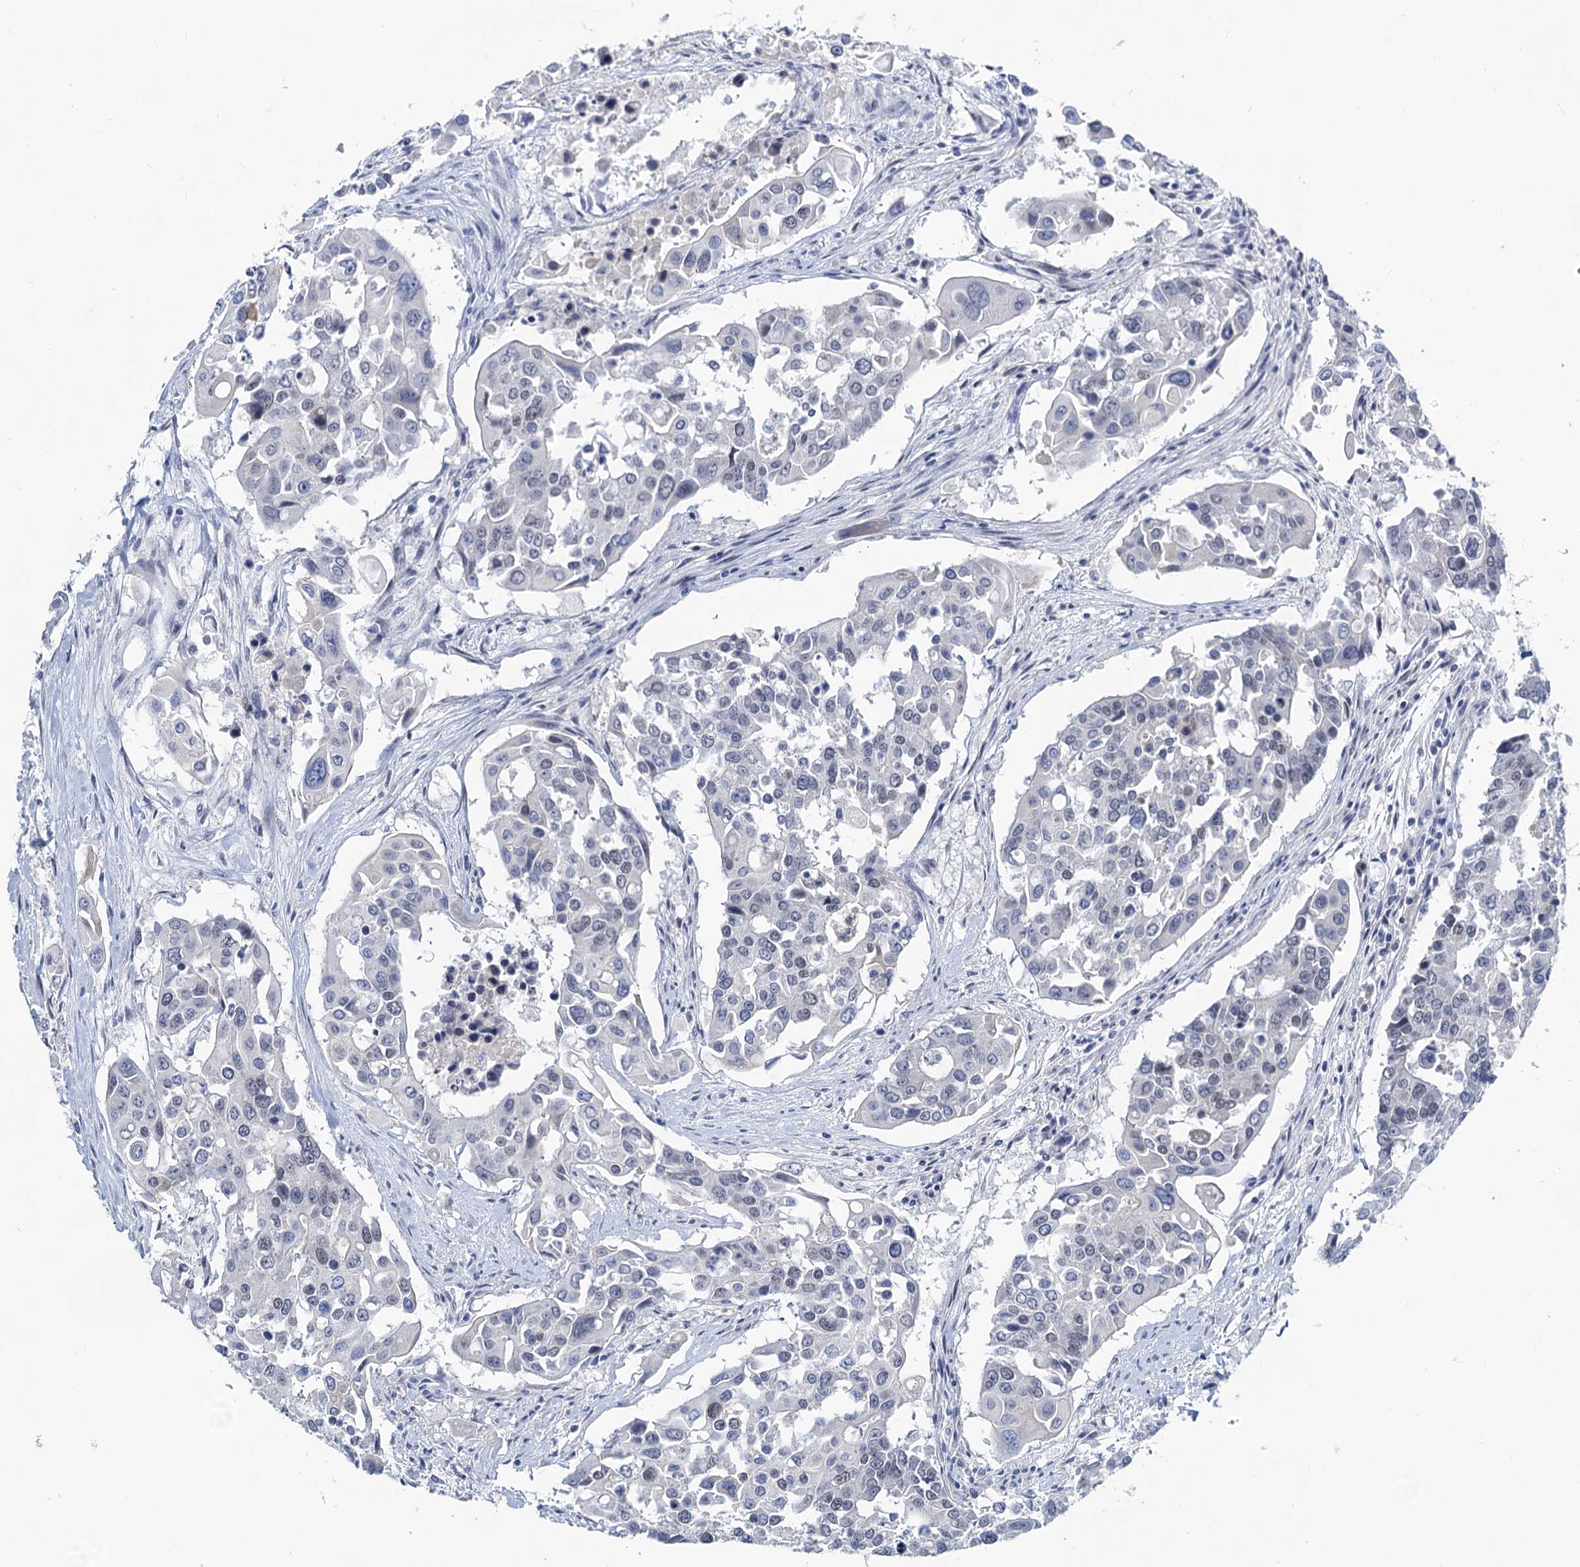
{"staining": {"intensity": "negative", "quantity": "none", "location": "none"}, "tissue": "colorectal cancer", "cell_type": "Tumor cells", "image_type": "cancer", "snomed": [{"axis": "morphology", "description": "Adenocarcinoma, NOS"}, {"axis": "topography", "description": "Colon"}], "caption": "This is a histopathology image of immunohistochemistry (IHC) staining of colorectal cancer, which shows no staining in tumor cells.", "gene": "TOX3", "patient": {"sex": "male", "age": 77}}